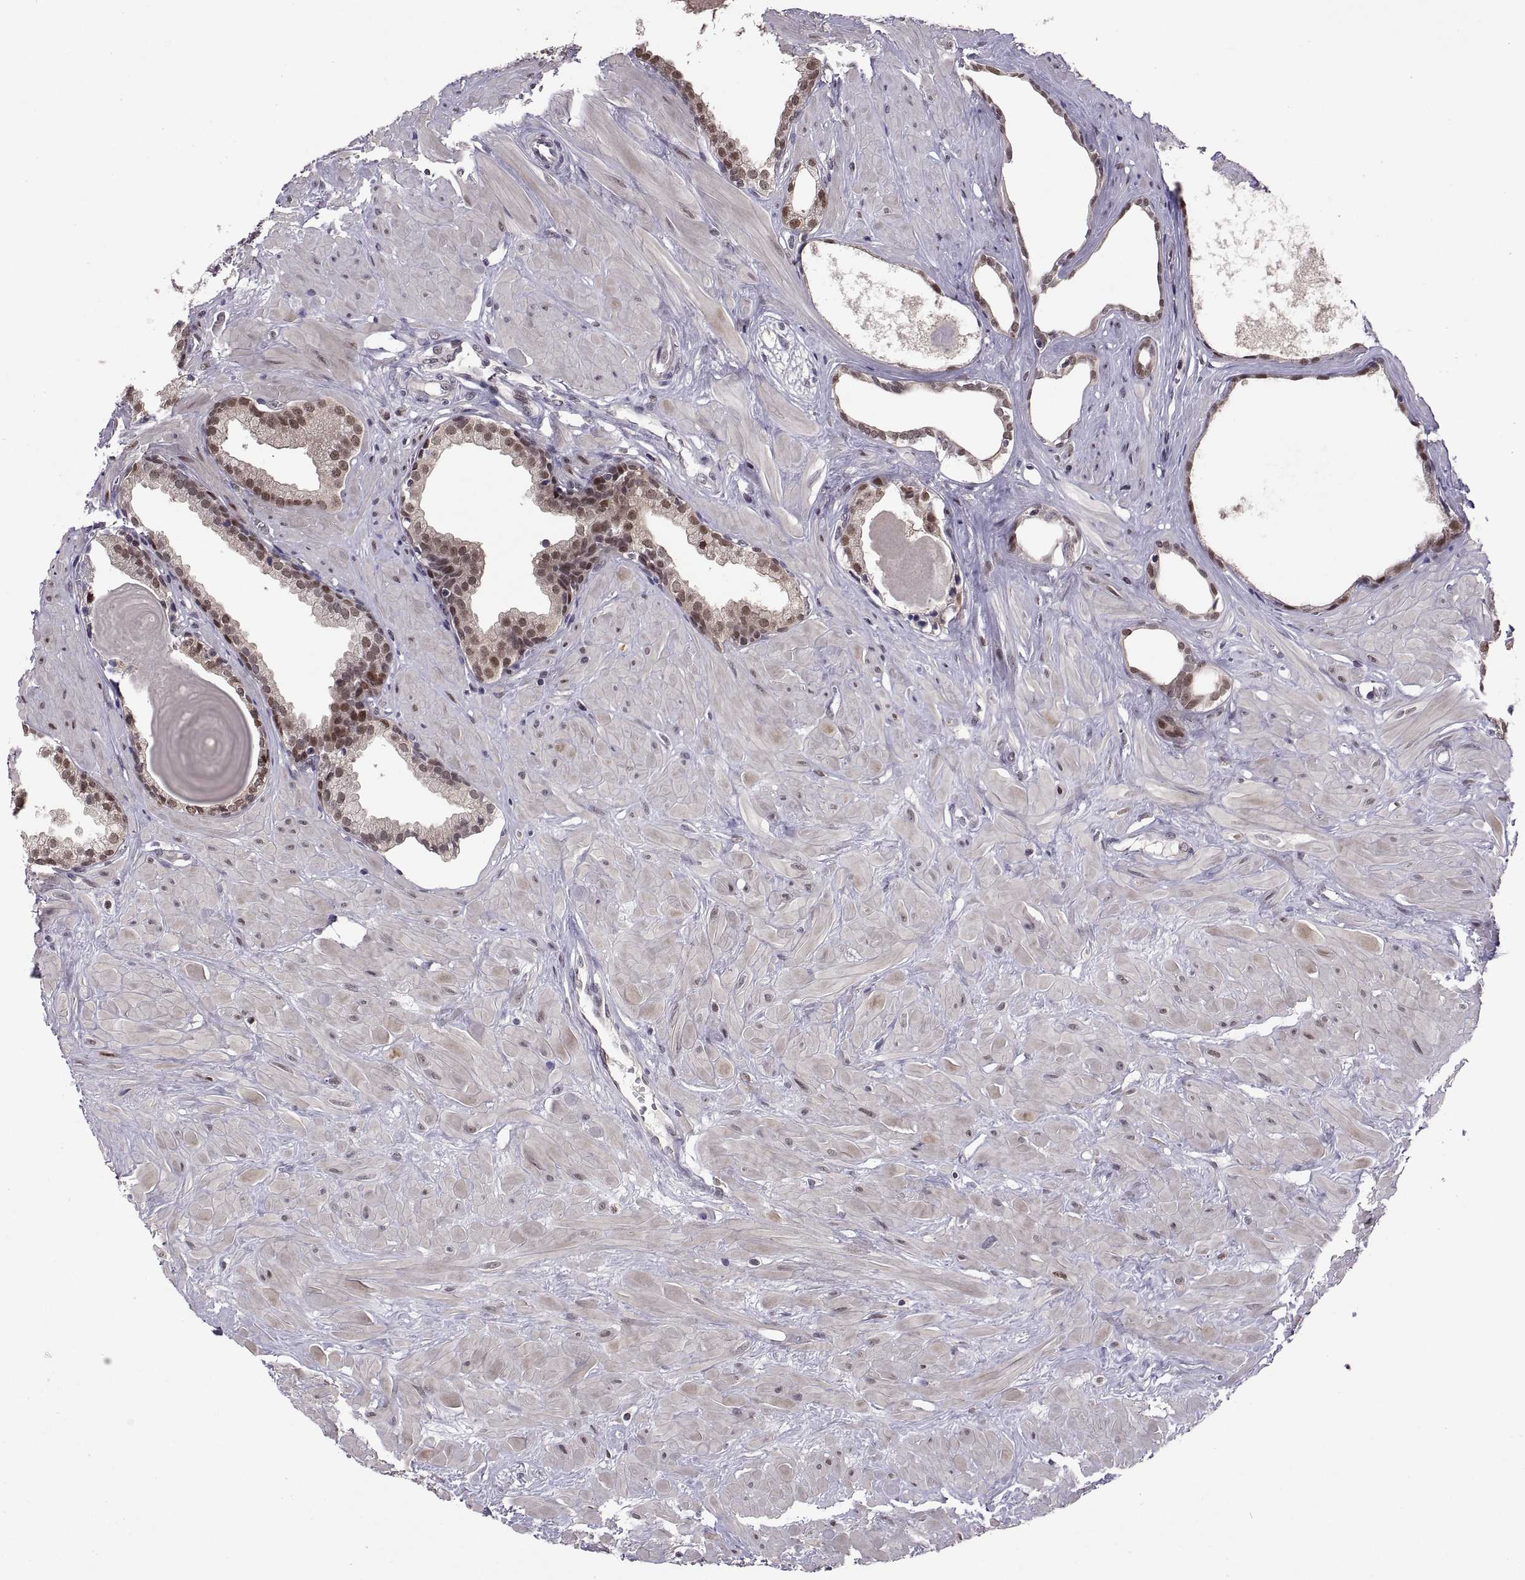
{"staining": {"intensity": "moderate", "quantity": "25%-75%", "location": "nuclear"}, "tissue": "prostate", "cell_type": "Glandular cells", "image_type": "normal", "snomed": [{"axis": "morphology", "description": "Normal tissue, NOS"}, {"axis": "topography", "description": "Prostate"}], "caption": "A histopathology image of human prostate stained for a protein reveals moderate nuclear brown staining in glandular cells.", "gene": "CHFR", "patient": {"sex": "male", "age": 48}}